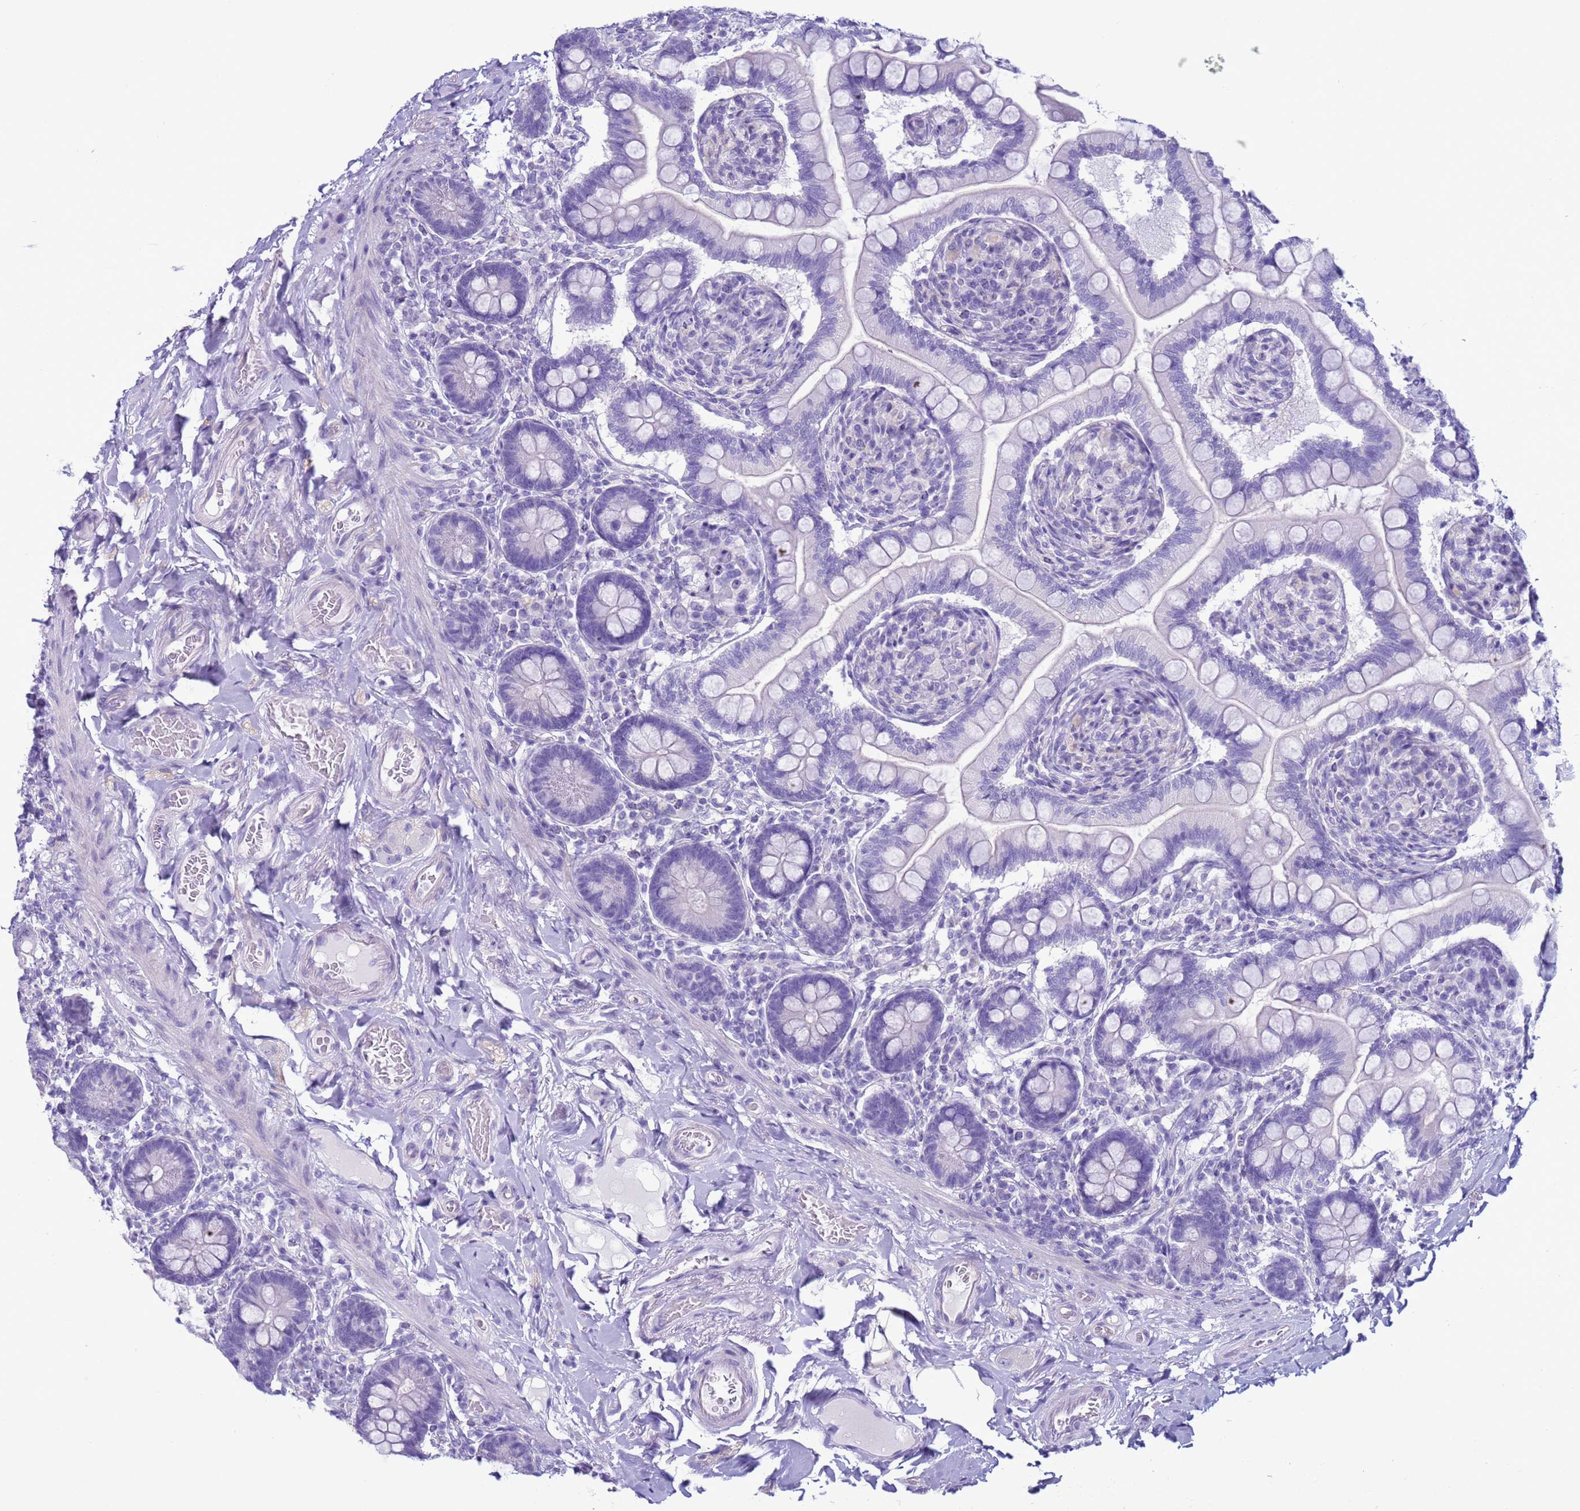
{"staining": {"intensity": "negative", "quantity": "none", "location": "none"}, "tissue": "small intestine", "cell_type": "Glandular cells", "image_type": "normal", "snomed": [{"axis": "morphology", "description": "Normal tissue, NOS"}, {"axis": "topography", "description": "Small intestine"}], "caption": "Glandular cells show no significant positivity in unremarkable small intestine.", "gene": "CST1", "patient": {"sex": "female", "age": 64}}